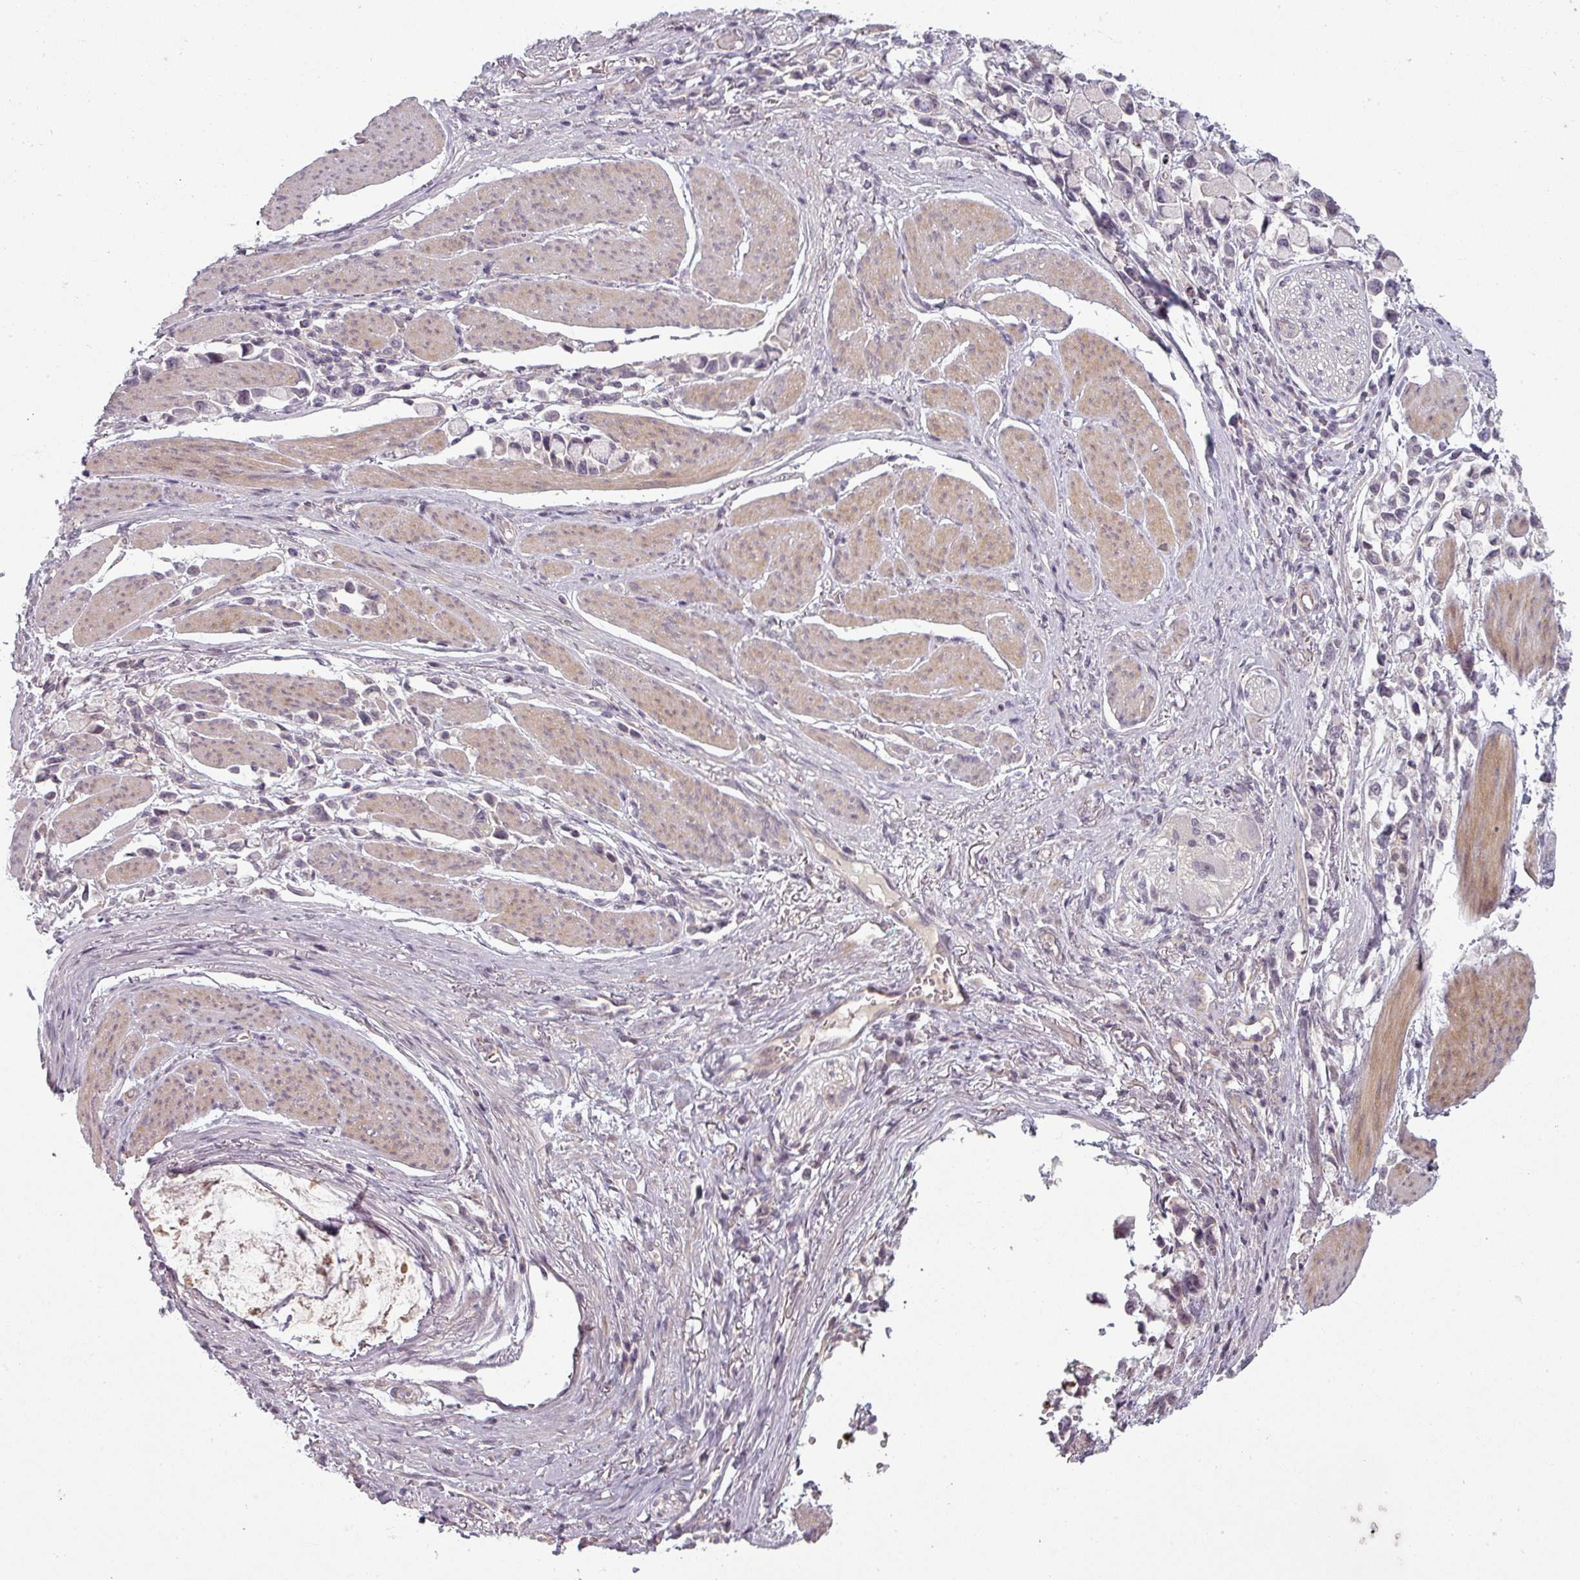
{"staining": {"intensity": "negative", "quantity": "none", "location": "none"}, "tissue": "stomach cancer", "cell_type": "Tumor cells", "image_type": "cancer", "snomed": [{"axis": "morphology", "description": "Adenocarcinoma, NOS"}, {"axis": "topography", "description": "Stomach"}], "caption": "This is a histopathology image of immunohistochemistry (IHC) staining of stomach adenocarcinoma, which shows no staining in tumor cells.", "gene": "SLC16A9", "patient": {"sex": "female", "age": 81}}